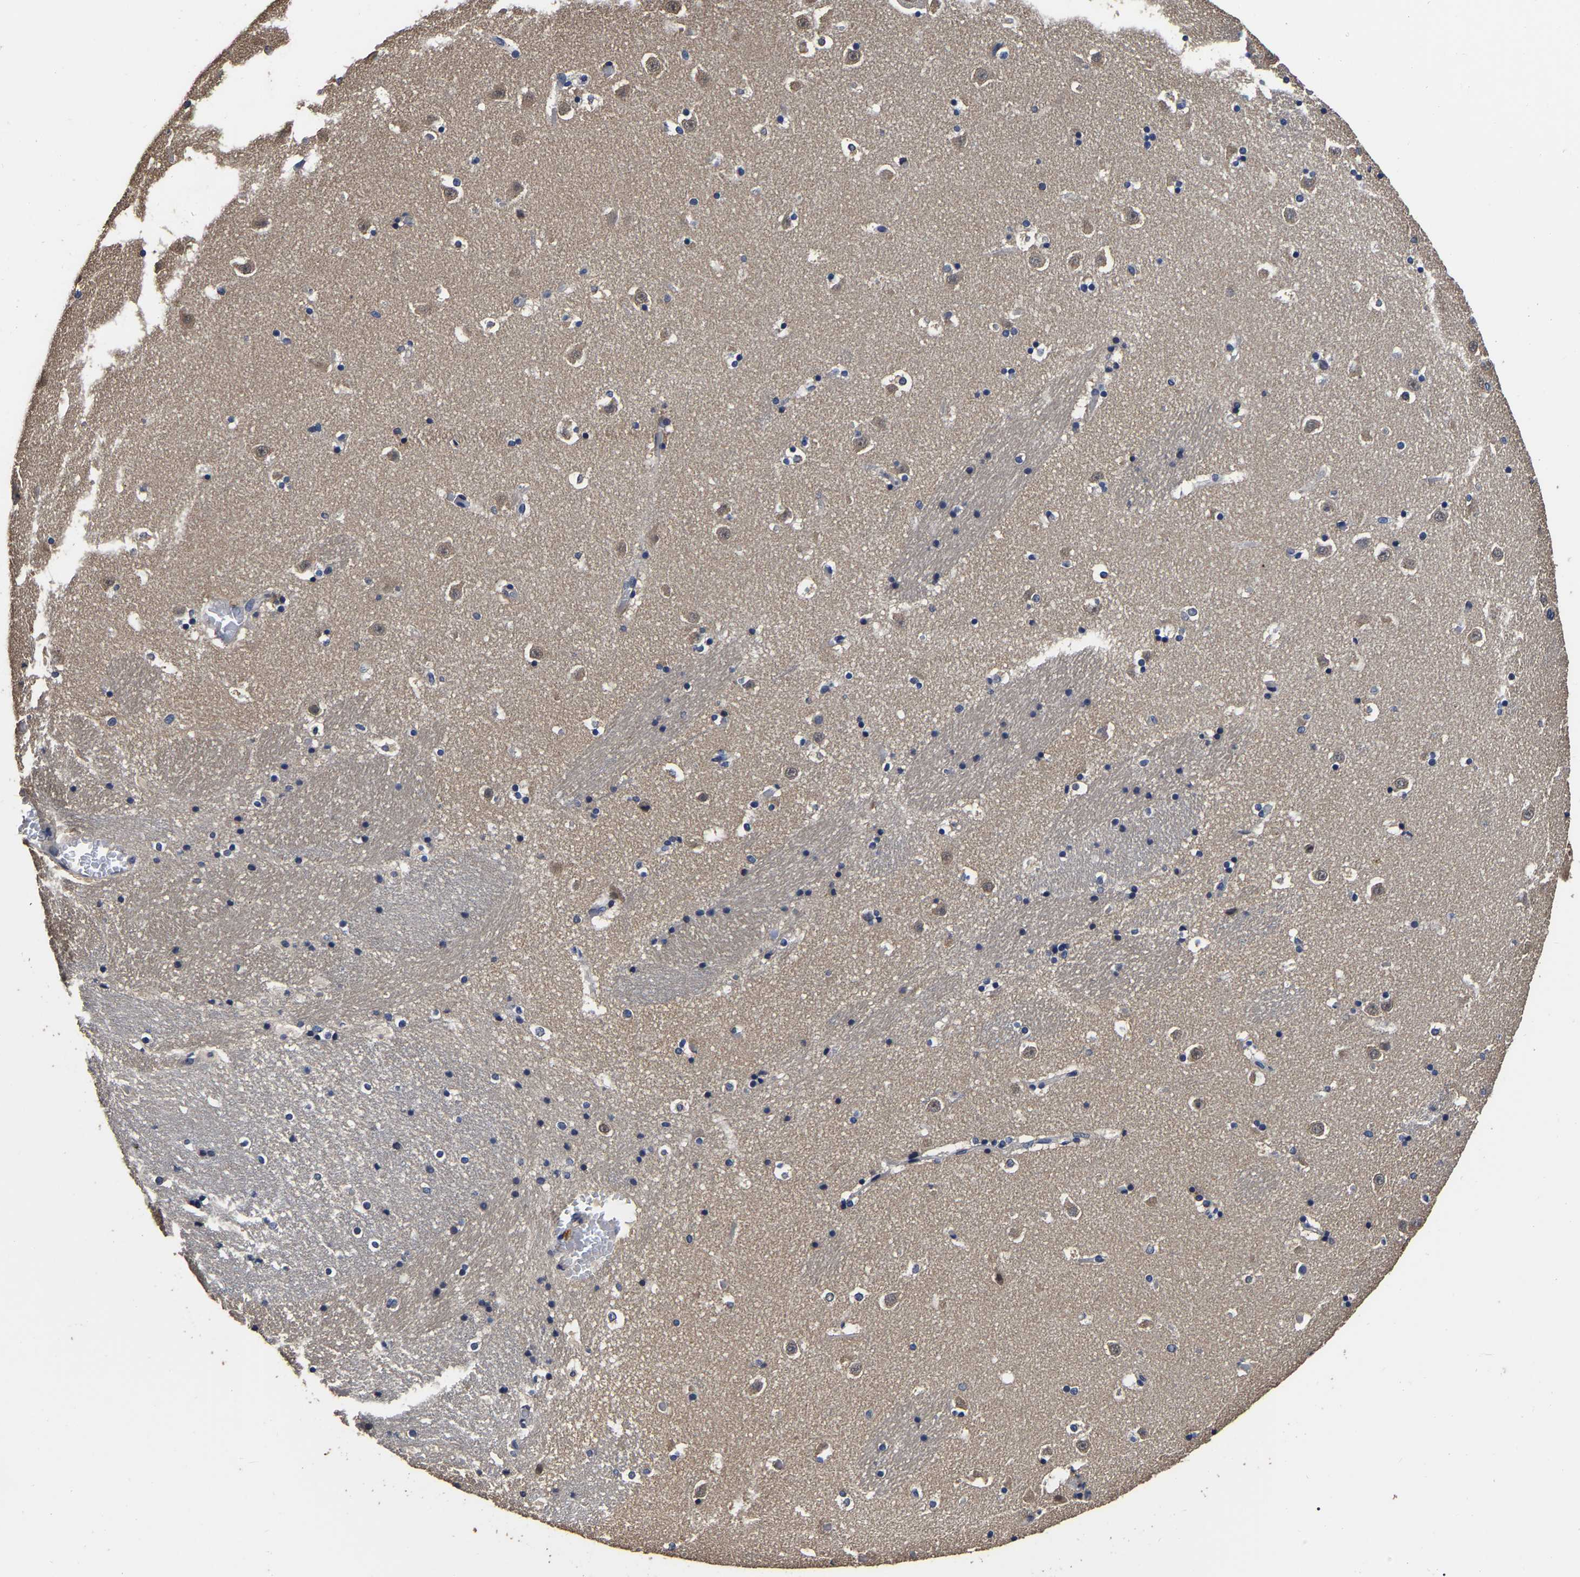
{"staining": {"intensity": "moderate", "quantity": "25%-75%", "location": "cytoplasmic/membranous"}, "tissue": "caudate", "cell_type": "Glial cells", "image_type": "normal", "snomed": [{"axis": "morphology", "description": "Normal tissue, NOS"}, {"axis": "topography", "description": "Lateral ventricle wall"}], "caption": "The photomicrograph displays immunohistochemical staining of normal caudate. There is moderate cytoplasmic/membranous expression is present in about 25%-75% of glial cells. Nuclei are stained in blue.", "gene": "STK32C", "patient": {"sex": "male", "age": 45}}